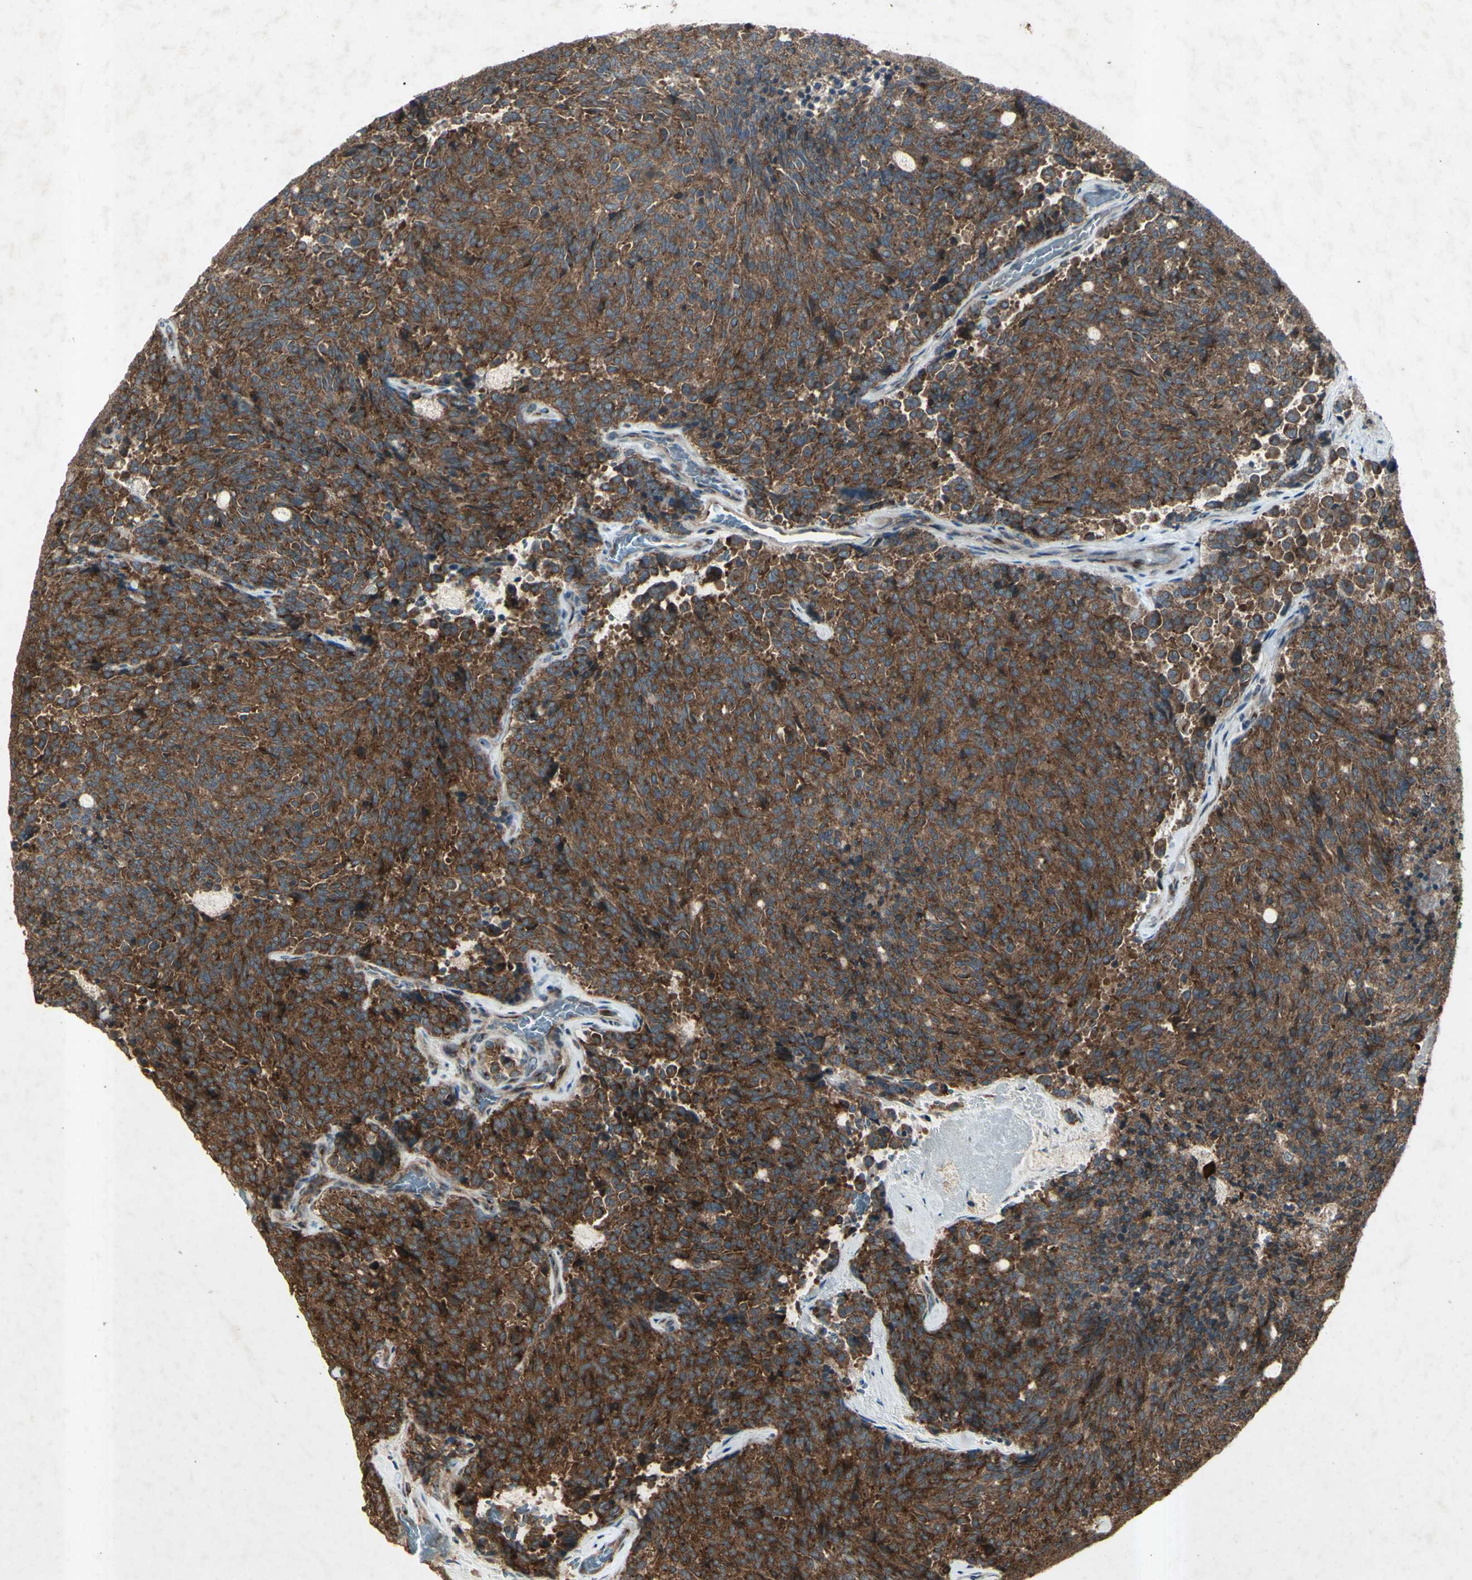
{"staining": {"intensity": "strong", "quantity": ">75%", "location": "cytoplasmic/membranous"}, "tissue": "carcinoid", "cell_type": "Tumor cells", "image_type": "cancer", "snomed": [{"axis": "morphology", "description": "Carcinoid, malignant, NOS"}, {"axis": "topography", "description": "Pancreas"}], "caption": "Protein positivity by immunohistochemistry exhibits strong cytoplasmic/membranous positivity in approximately >75% of tumor cells in carcinoid (malignant). The protein of interest is stained brown, and the nuclei are stained in blue (DAB IHC with brightfield microscopy, high magnification).", "gene": "AP1G1", "patient": {"sex": "female", "age": 54}}